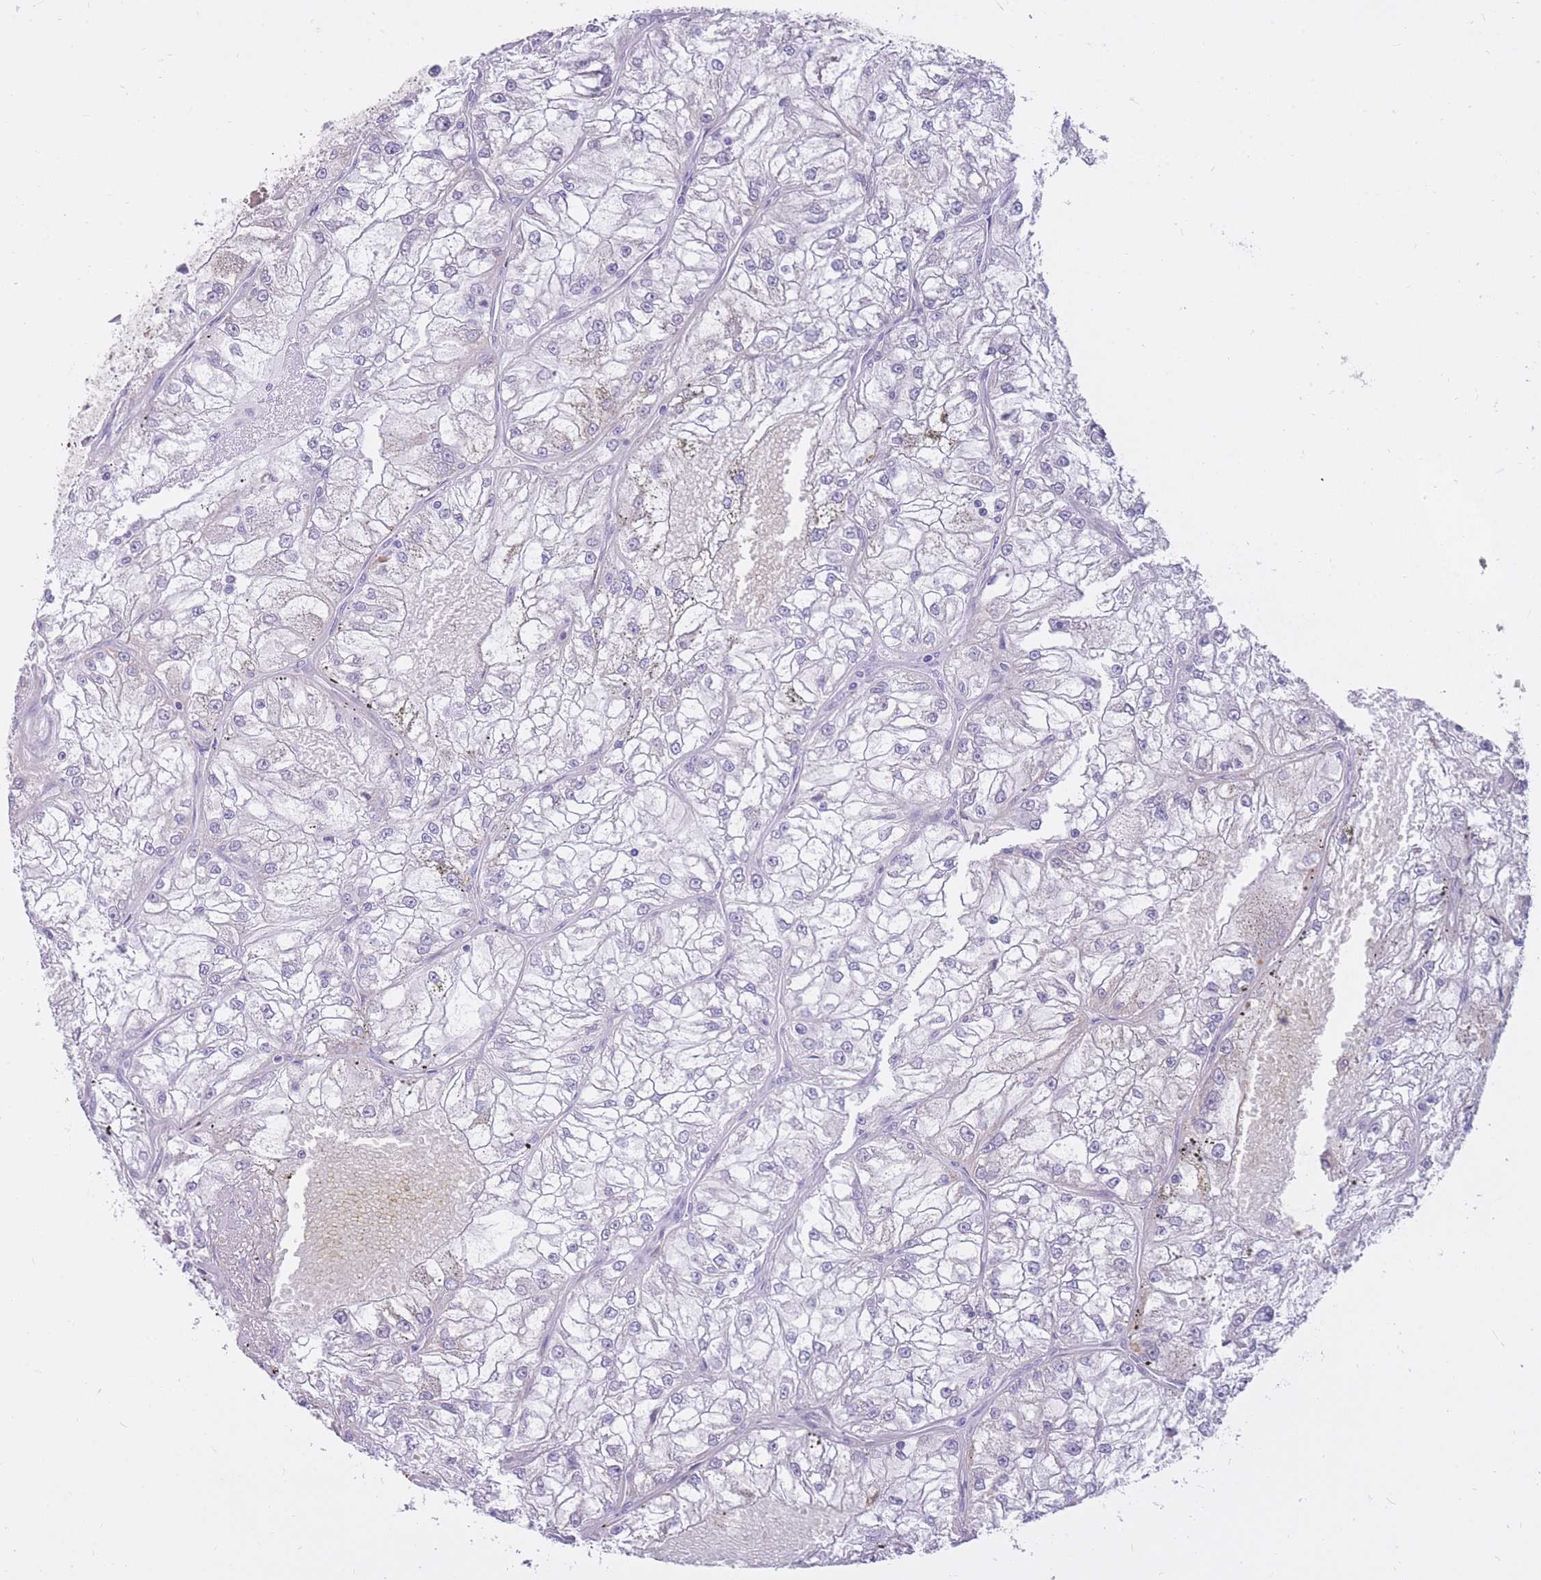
{"staining": {"intensity": "negative", "quantity": "none", "location": "none"}, "tissue": "renal cancer", "cell_type": "Tumor cells", "image_type": "cancer", "snomed": [{"axis": "morphology", "description": "Adenocarcinoma, NOS"}, {"axis": "topography", "description": "Kidney"}], "caption": "IHC micrograph of human renal adenocarcinoma stained for a protein (brown), which exhibits no expression in tumor cells.", "gene": "RNF170", "patient": {"sex": "female", "age": 72}}